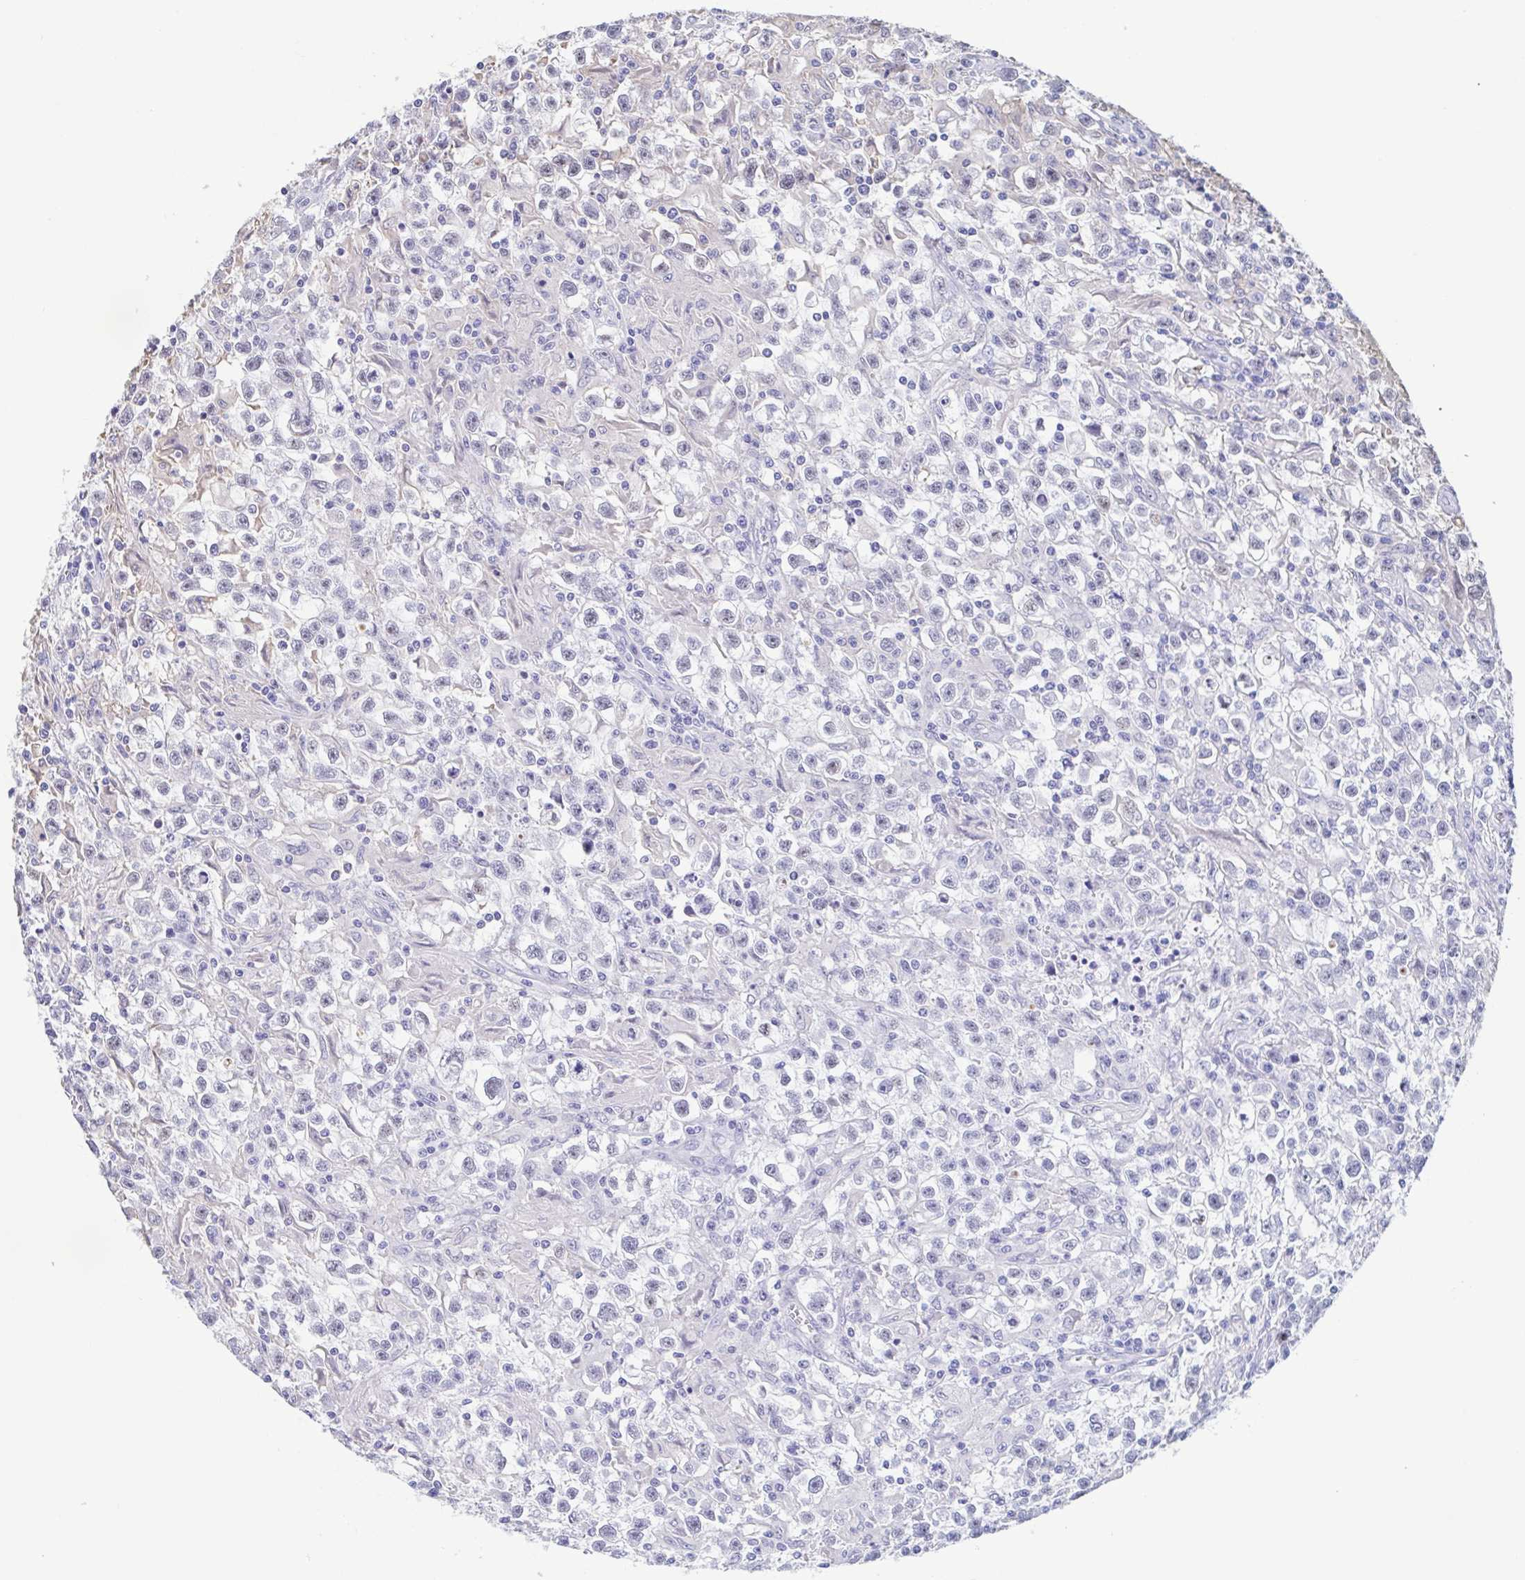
{"staining": {"intensity": "negative", "quantity": "none", "location": "none"}, "tissue": "testis cancer", "cell_type": "Tumor cells", "image_type": "cancer", "snomed": [{"axis": "morphology", "description": "Seminoma, NOS"}, {"axis": "topography", "description": "Testis"}], "caption": "Tumor cells are negative for protein expression in human testis cancer (seminoma).", "gene": "PERM1", "patient": {"sex": "male", "age": 31}}